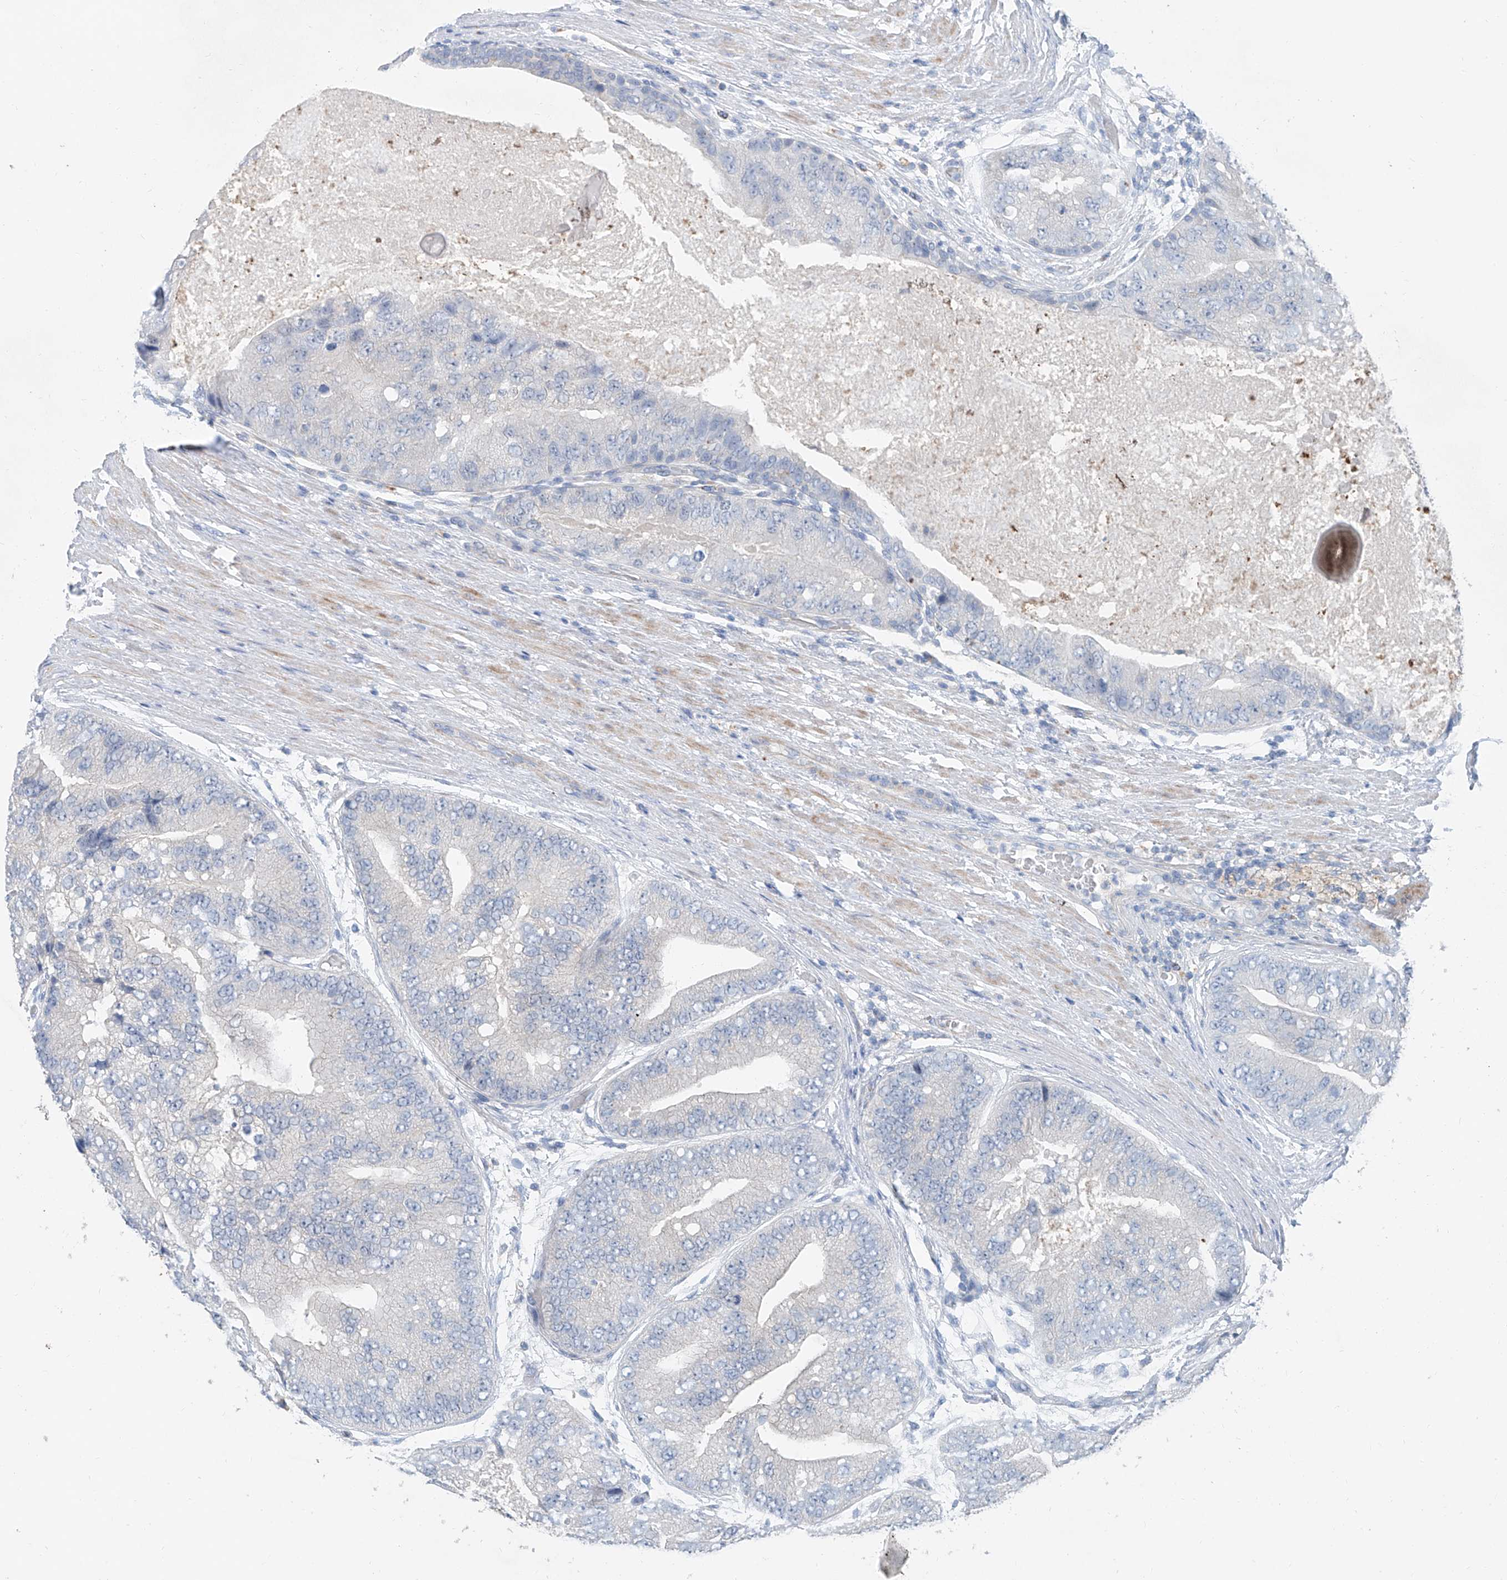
{"staining": {"intensity": "negative", "quantity": "none", "location": "none"}, "tissue": "prostate cancer", "cell_type": "Tumor cells", "image_type": "cancer", "snomed": [{"axis": "morphology", "description": "Adenocarcinoma, High grade"}, {"axis": "topography", "description": "Prostate"}], "caption": "A photomicrograph of prostate cancer stained for a protein exhibits no brown staining in tumor cells.", "gene": "ANKRD34A", "patient": {"sex": "male", "age": 70}}